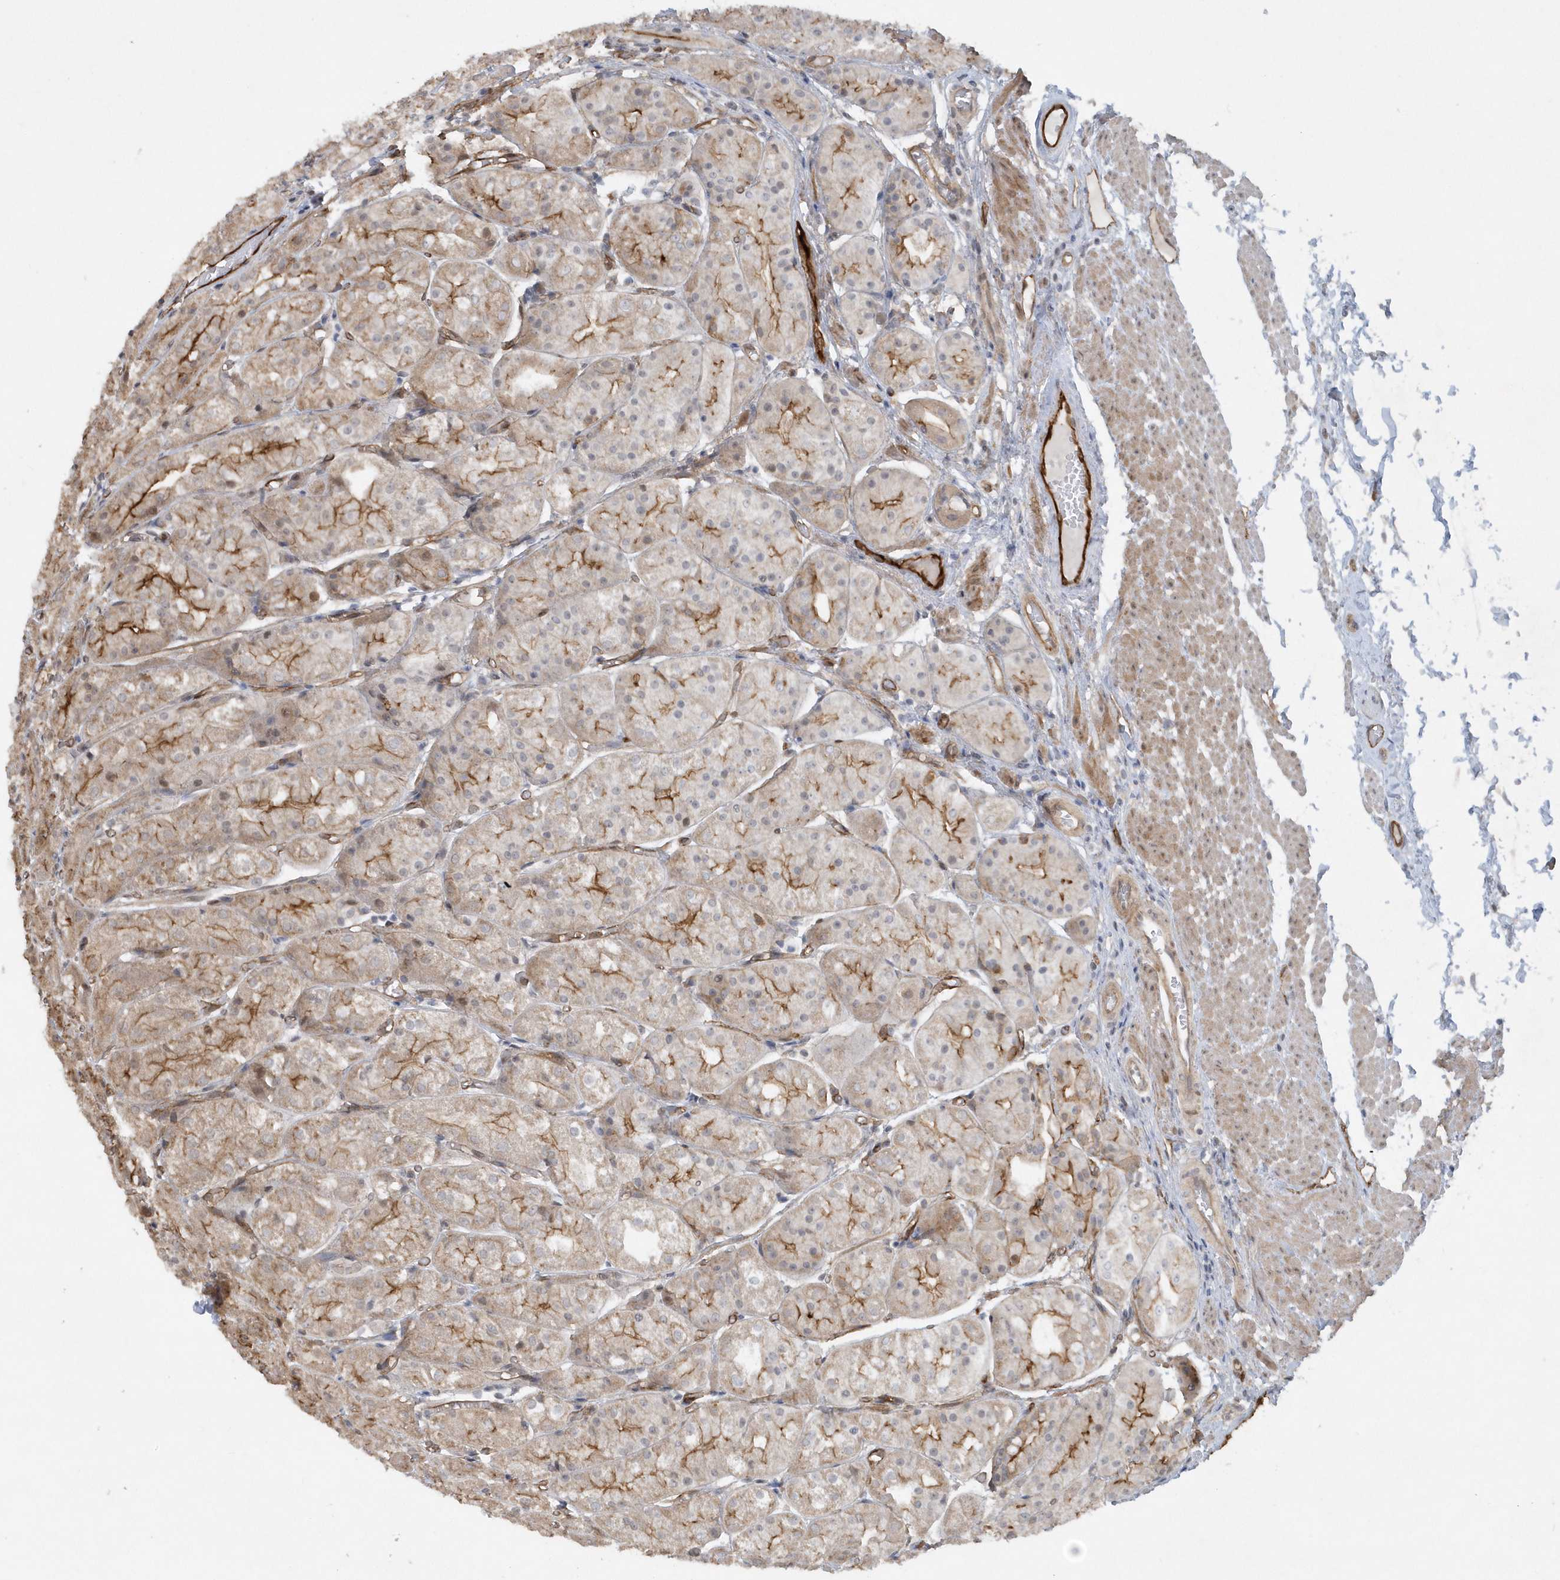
{"staining": {"intensity": "moderate", "quantity": "25%-75%", "location": "cytoplasmic/membranous"}, "tissue": "stomach", "cell_type": "Glandular cells", "image_type": "normal", "snomed": [{"axis": "morphology", "description": "Normal tissue, NOS"}, {"axis": "topography", "description": "Stomach, upper"}], "caption": "DAB immunohistochemical staining of benign stomach reveals moderate cytoplasmic/membranous protein staining in about 25%-75% of glandular cells. (Brightfield microscopy of DAB IHC at high magnification).", "gene": "RAI14", "patient": {"sex": "male", "age": 72}}